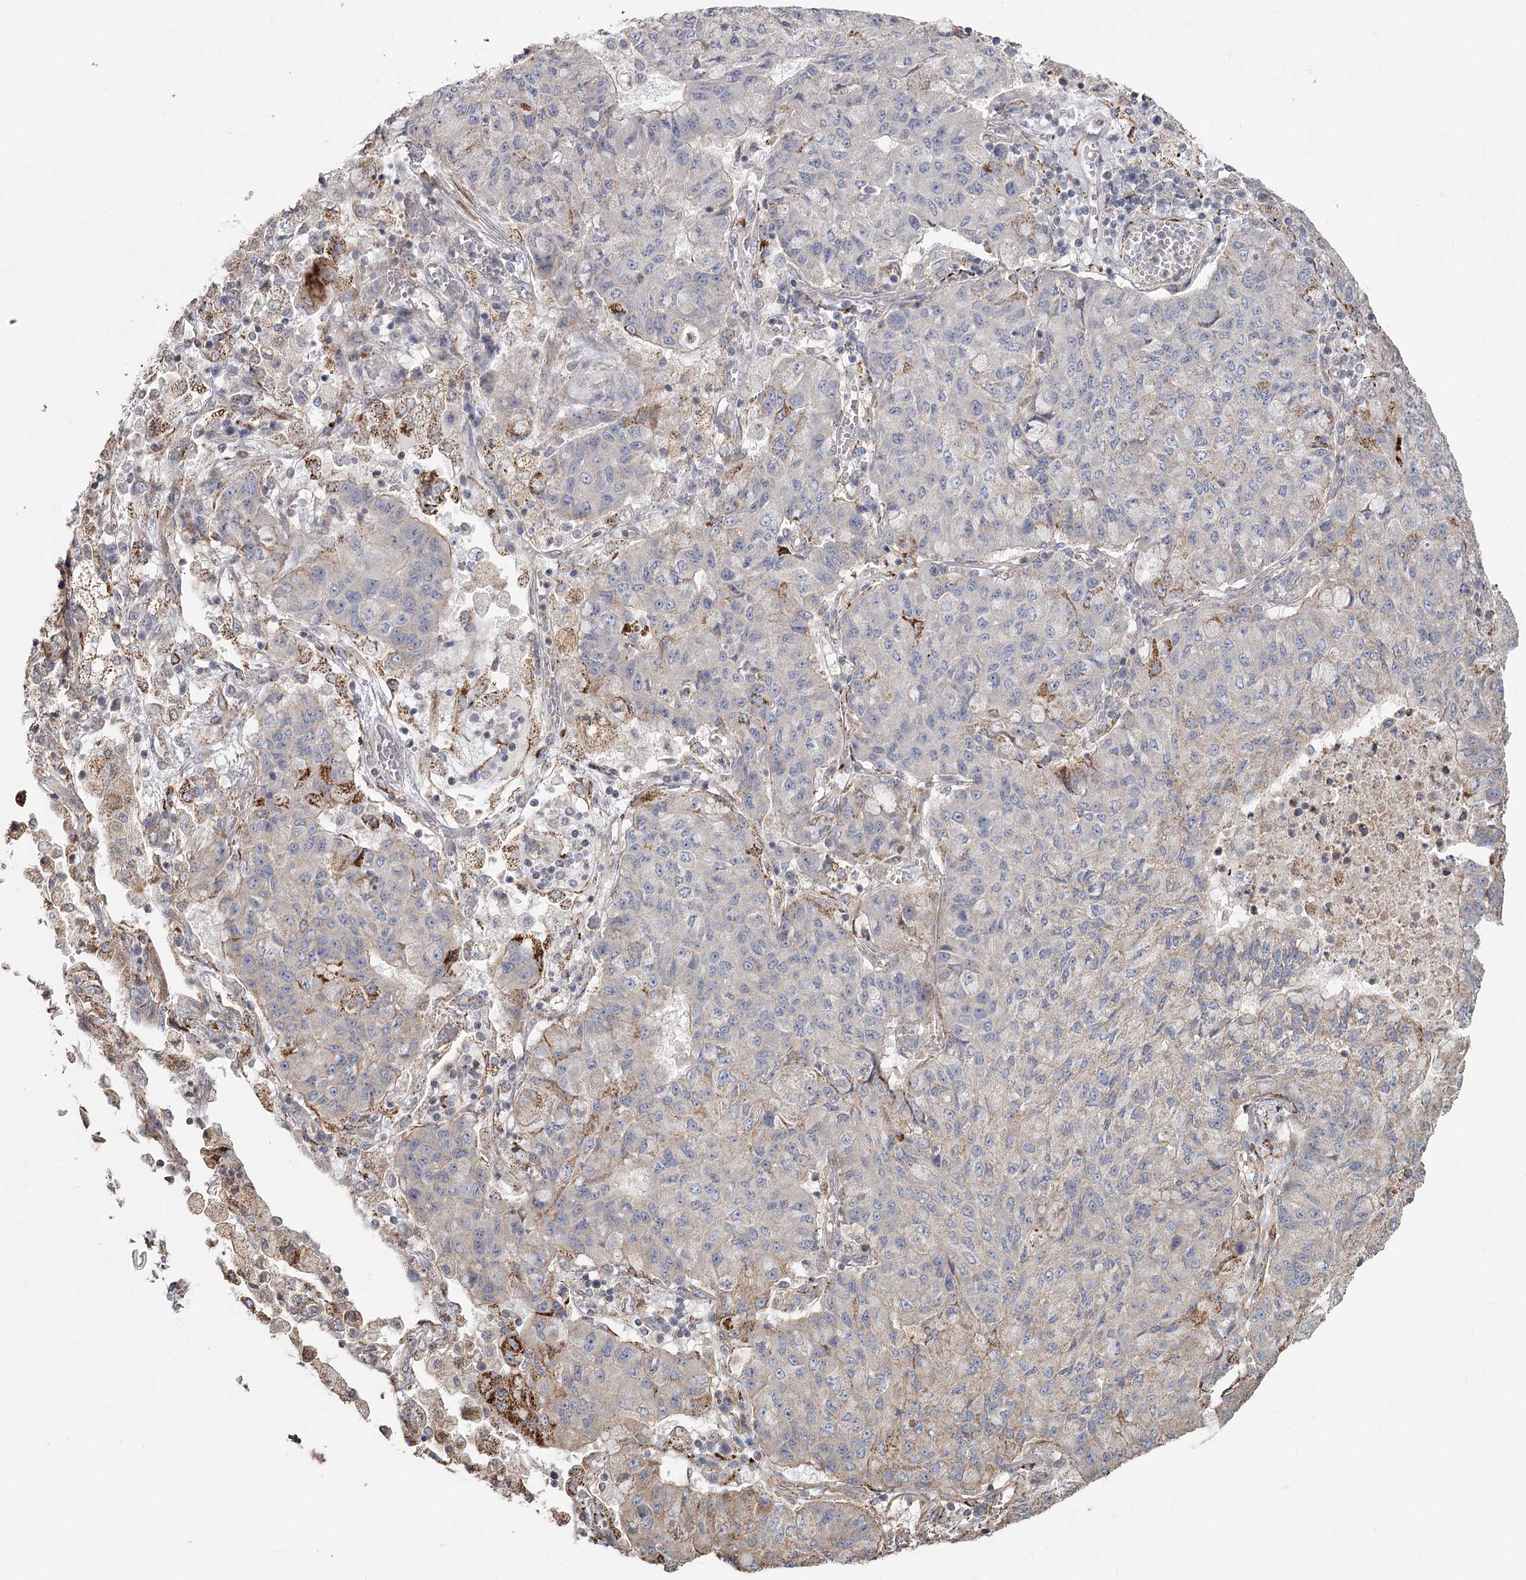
{"staining": {"intensity": "negative", "quantity": "none", "location": "none"}, "tissue": "lung cancer", "cell_type": "Tumor cells", "image_type": "cancer", "snomed": [{"axis": "morphology", "description": "Squamous cell carcinoma, NOS"}, {"axis": "topography", "description": "Lung"}], "caption": "This image is of lung cancer (squamous cell carcinoma) stained with IHC to label a protein in brown with the nuclei are counter-stained blue. There is no staining in tumor cells.", "gene": "DHRS9", "patient": {"sex": "male", "age": 74}}